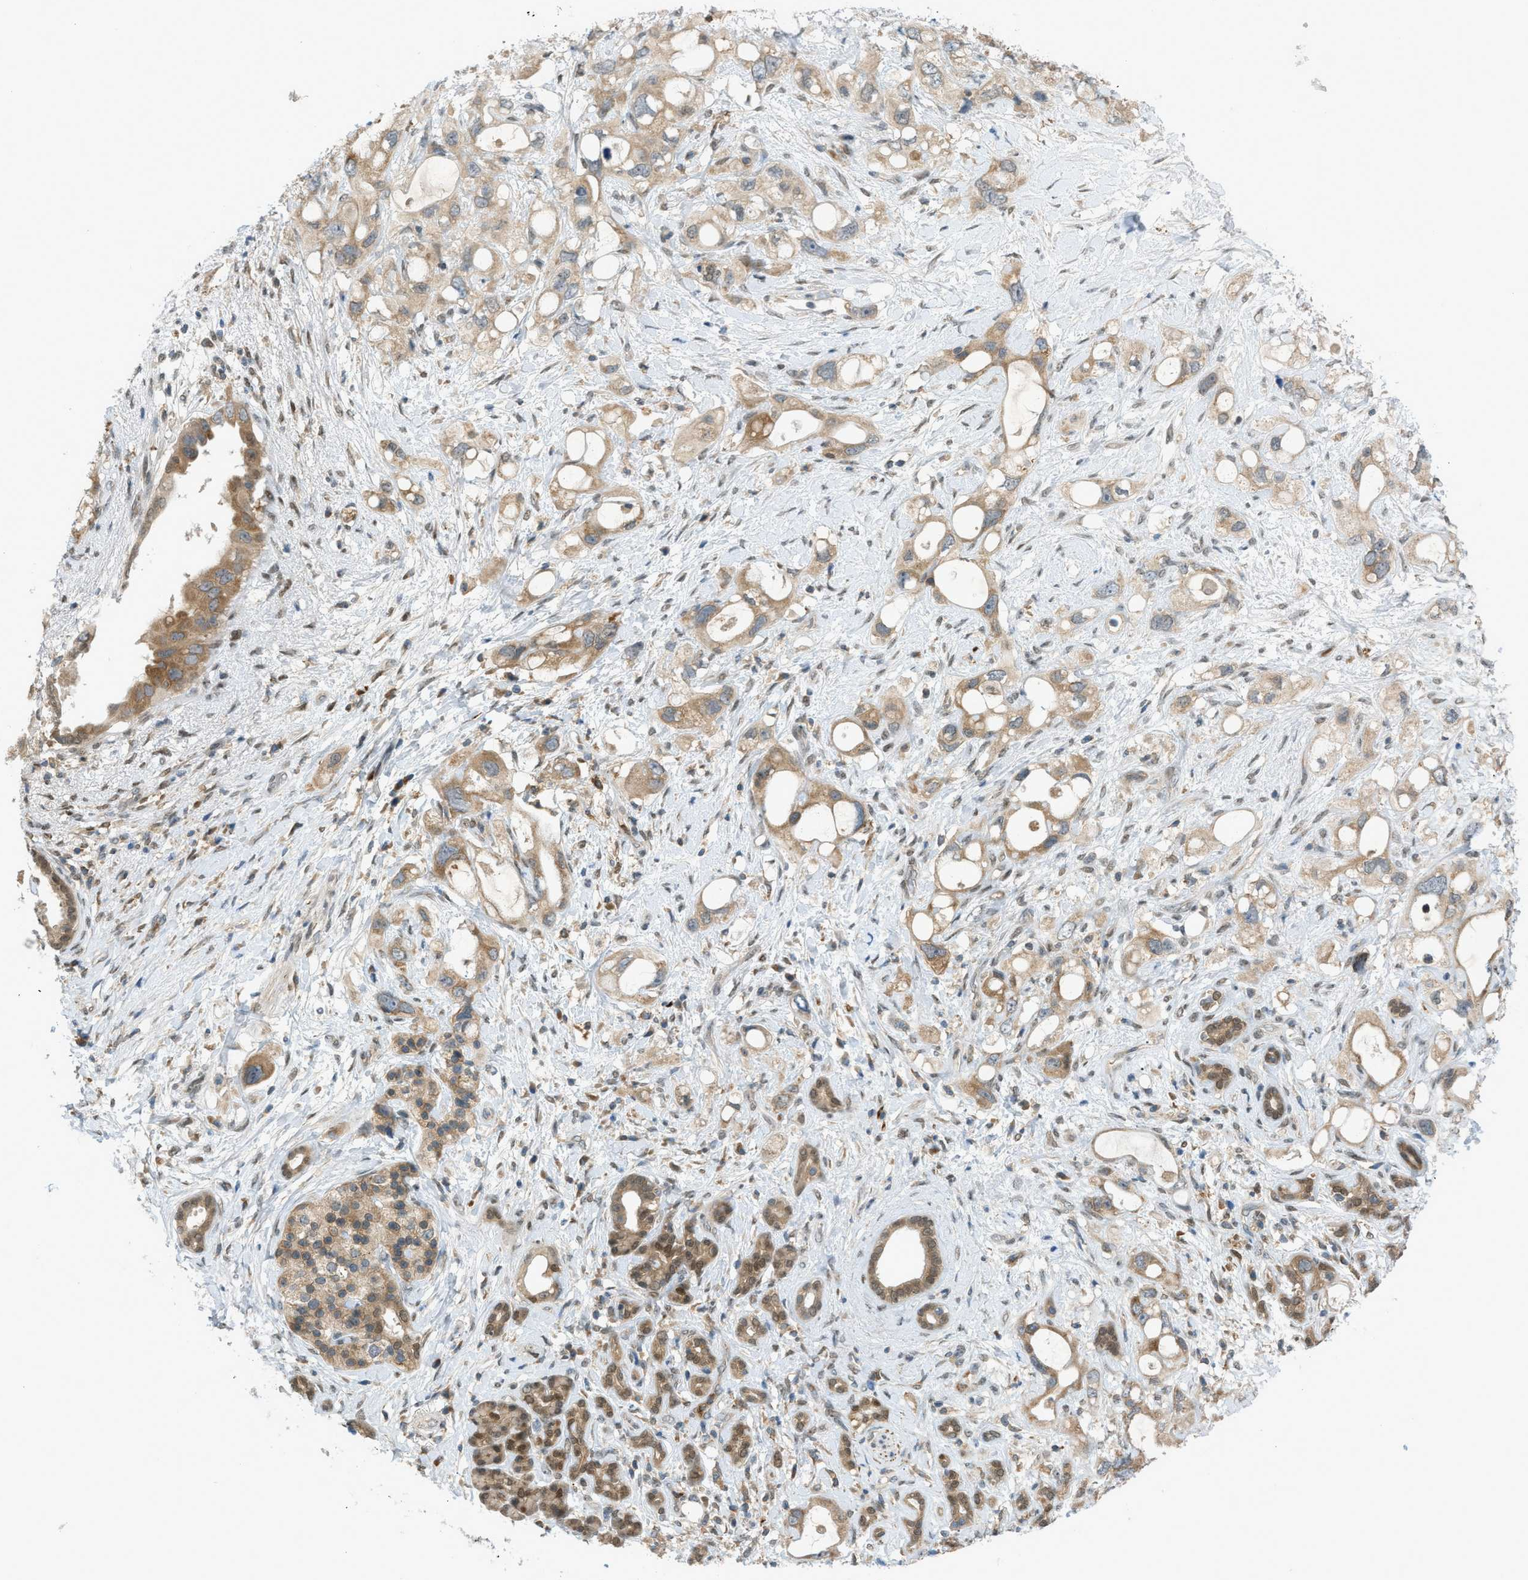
{"staining": {"intensity": "weak", "quantity": ">75%", "location": "cytoplasmic/membranous"}, "tissue": "pancreatic cancer", "cell_type": "Tumor cells", "image_type": "cancer", "snomed": [{"axis": "morphology", "description": "Adenocarcinoma, NOS"}, {"axis": "topography", "description": "Pancreas"}], "caption": "High-power microscopy captured an immunohistochemistry micrograph of pancreatic cancer, revealing weak cytoplasmic/membranous staining in approximately >75% of tumor cells.", "gene": "DYRK1A", "patient": {"sex": "female", "age": 56}}